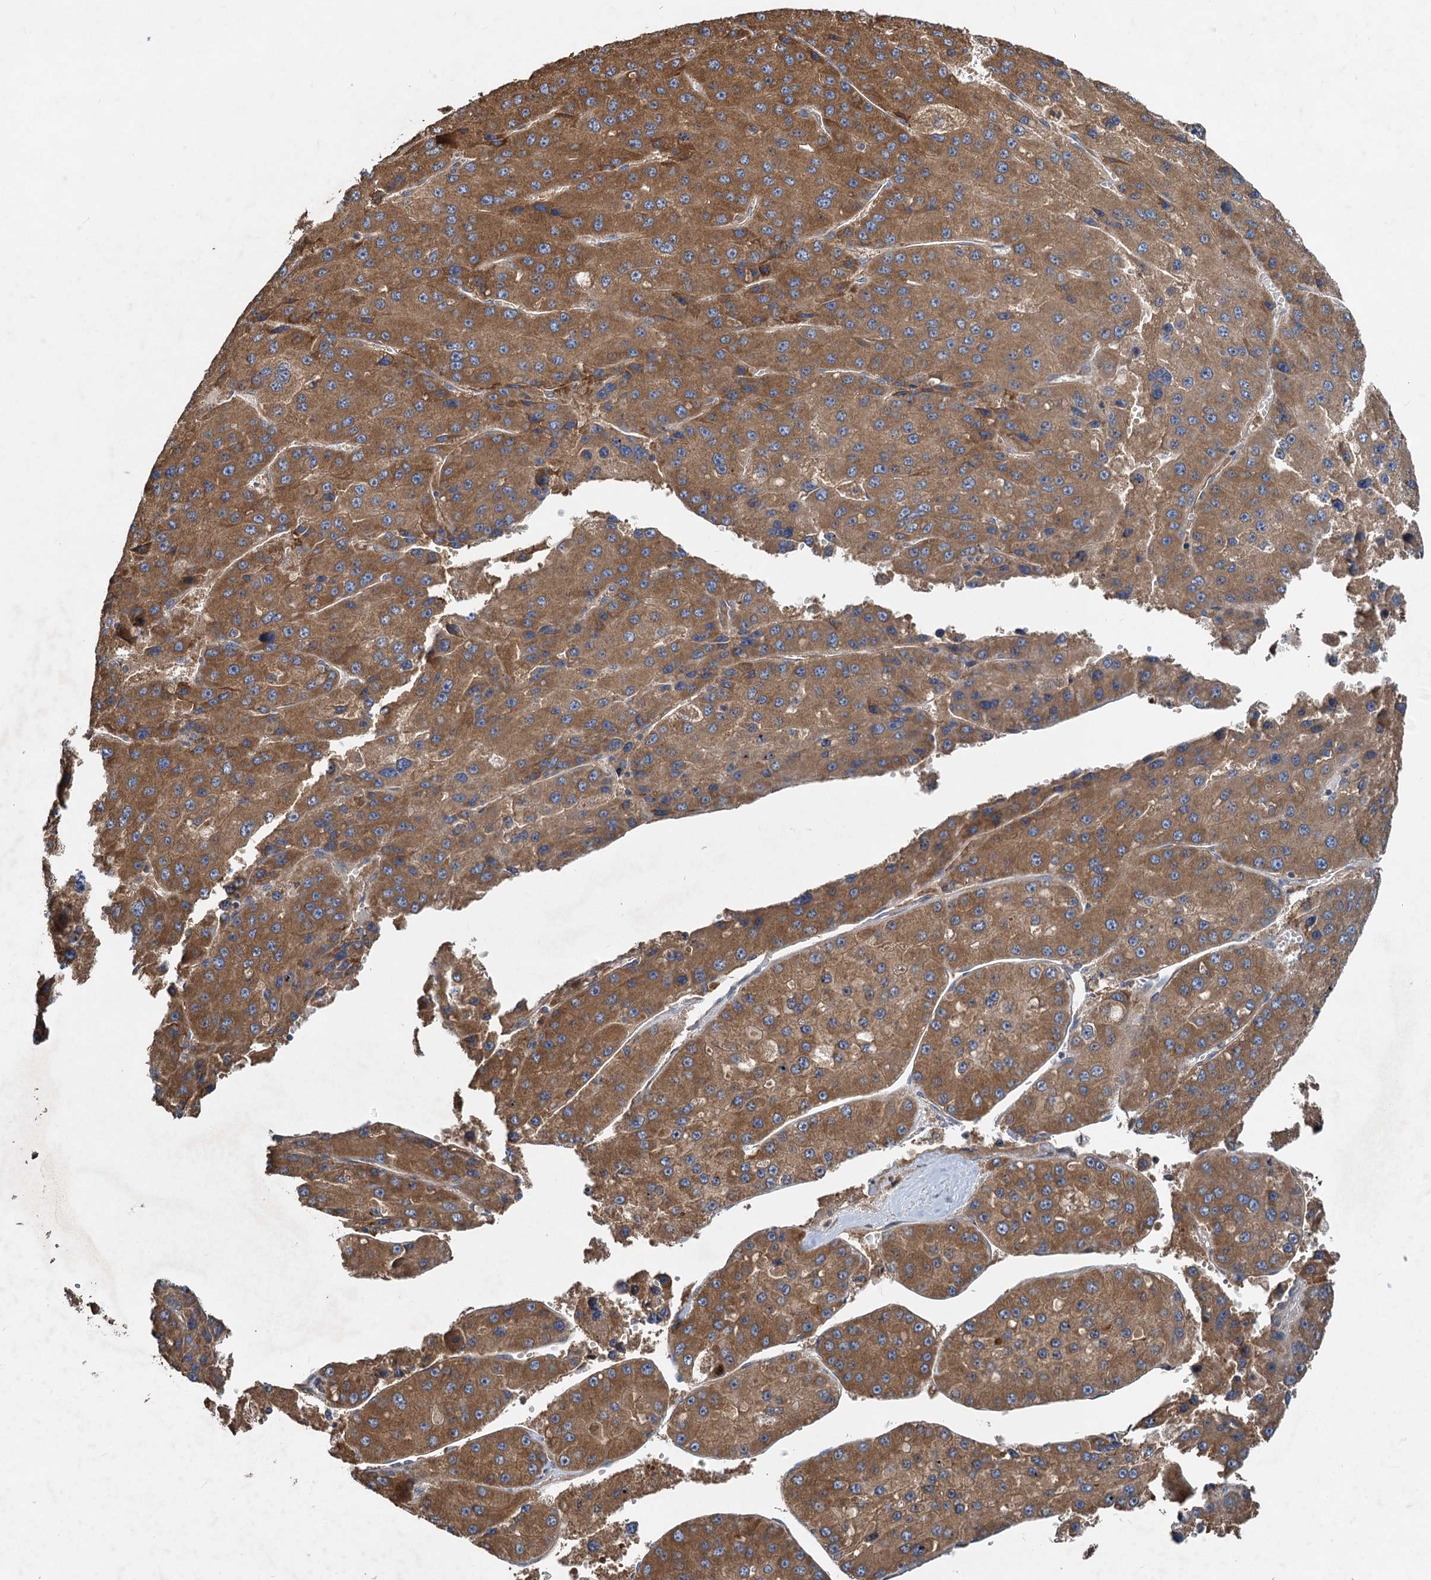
{"staining": {"intensity": "moderate", "quantity": ">75%", "location": "cytoplasmic/membranous"}, "tissue": "liver cancer", "cell_type": "Tumor cells", "image_type": "cancer", "snomed": [{"axis": "morphology", "description": "Carcinoma, Hepatocellular, NOS"}, {"axis": "topography", "description": "Liver"}], "caption": "An immunohistochemistry image of neoplastic tissue is shown. Protein staining in brown labels moderate cytoplasmic/membranous positivity in liver hepatocellular carcinoma within tumor cells. The staining was performed using DAB, with brown indicating positive protein expression. Nuclei are stained blue with hematoxylin.", "gene": "HYI", "patient": {"sex": "female", "age": 73}}